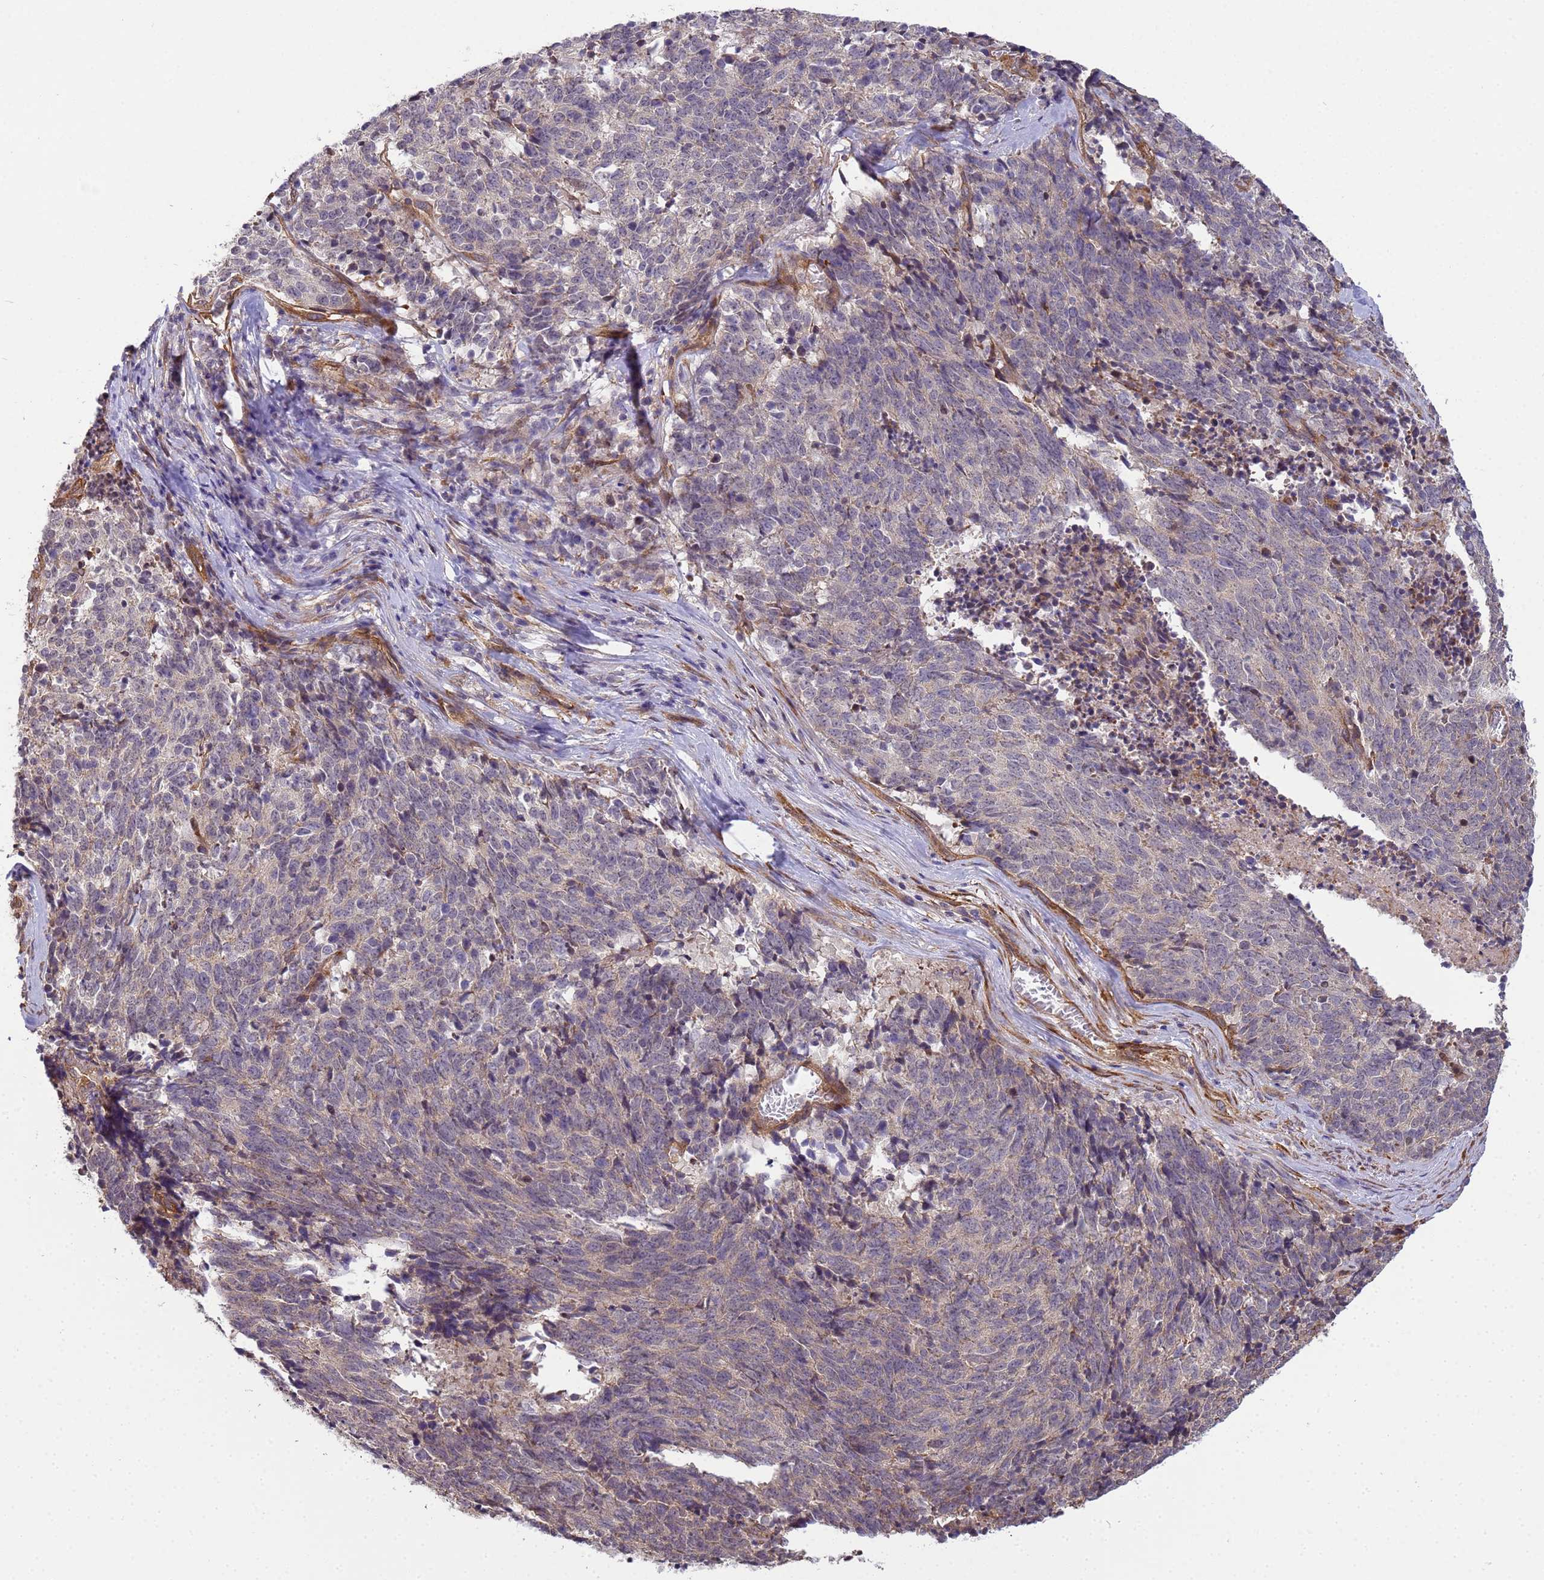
{"staining": {"intensity": "weak", "quantity": "<25%", "location": "cytoplasmic/membranous"}, "tissue": "cervical cancer", "cell_type": "Tumor cells", "image_type": "cancer", "snomed": [{"axis": "morphology", "description": "Squamous cell carcinoma, NOS"}, {"axis": "topography", "description": "Cervix"}], "caption": "High power microscopy image of an immunohistochemistry (IHC) image of cervical squamous cell carcinoma, revealing no significant staining in tumor cells. (DAB (3,3'-diaminobenzidine) IHC with hematoxylin counter stain).", "gene": "ITGB4", "patient": {"sex": "female", "age": 29}}